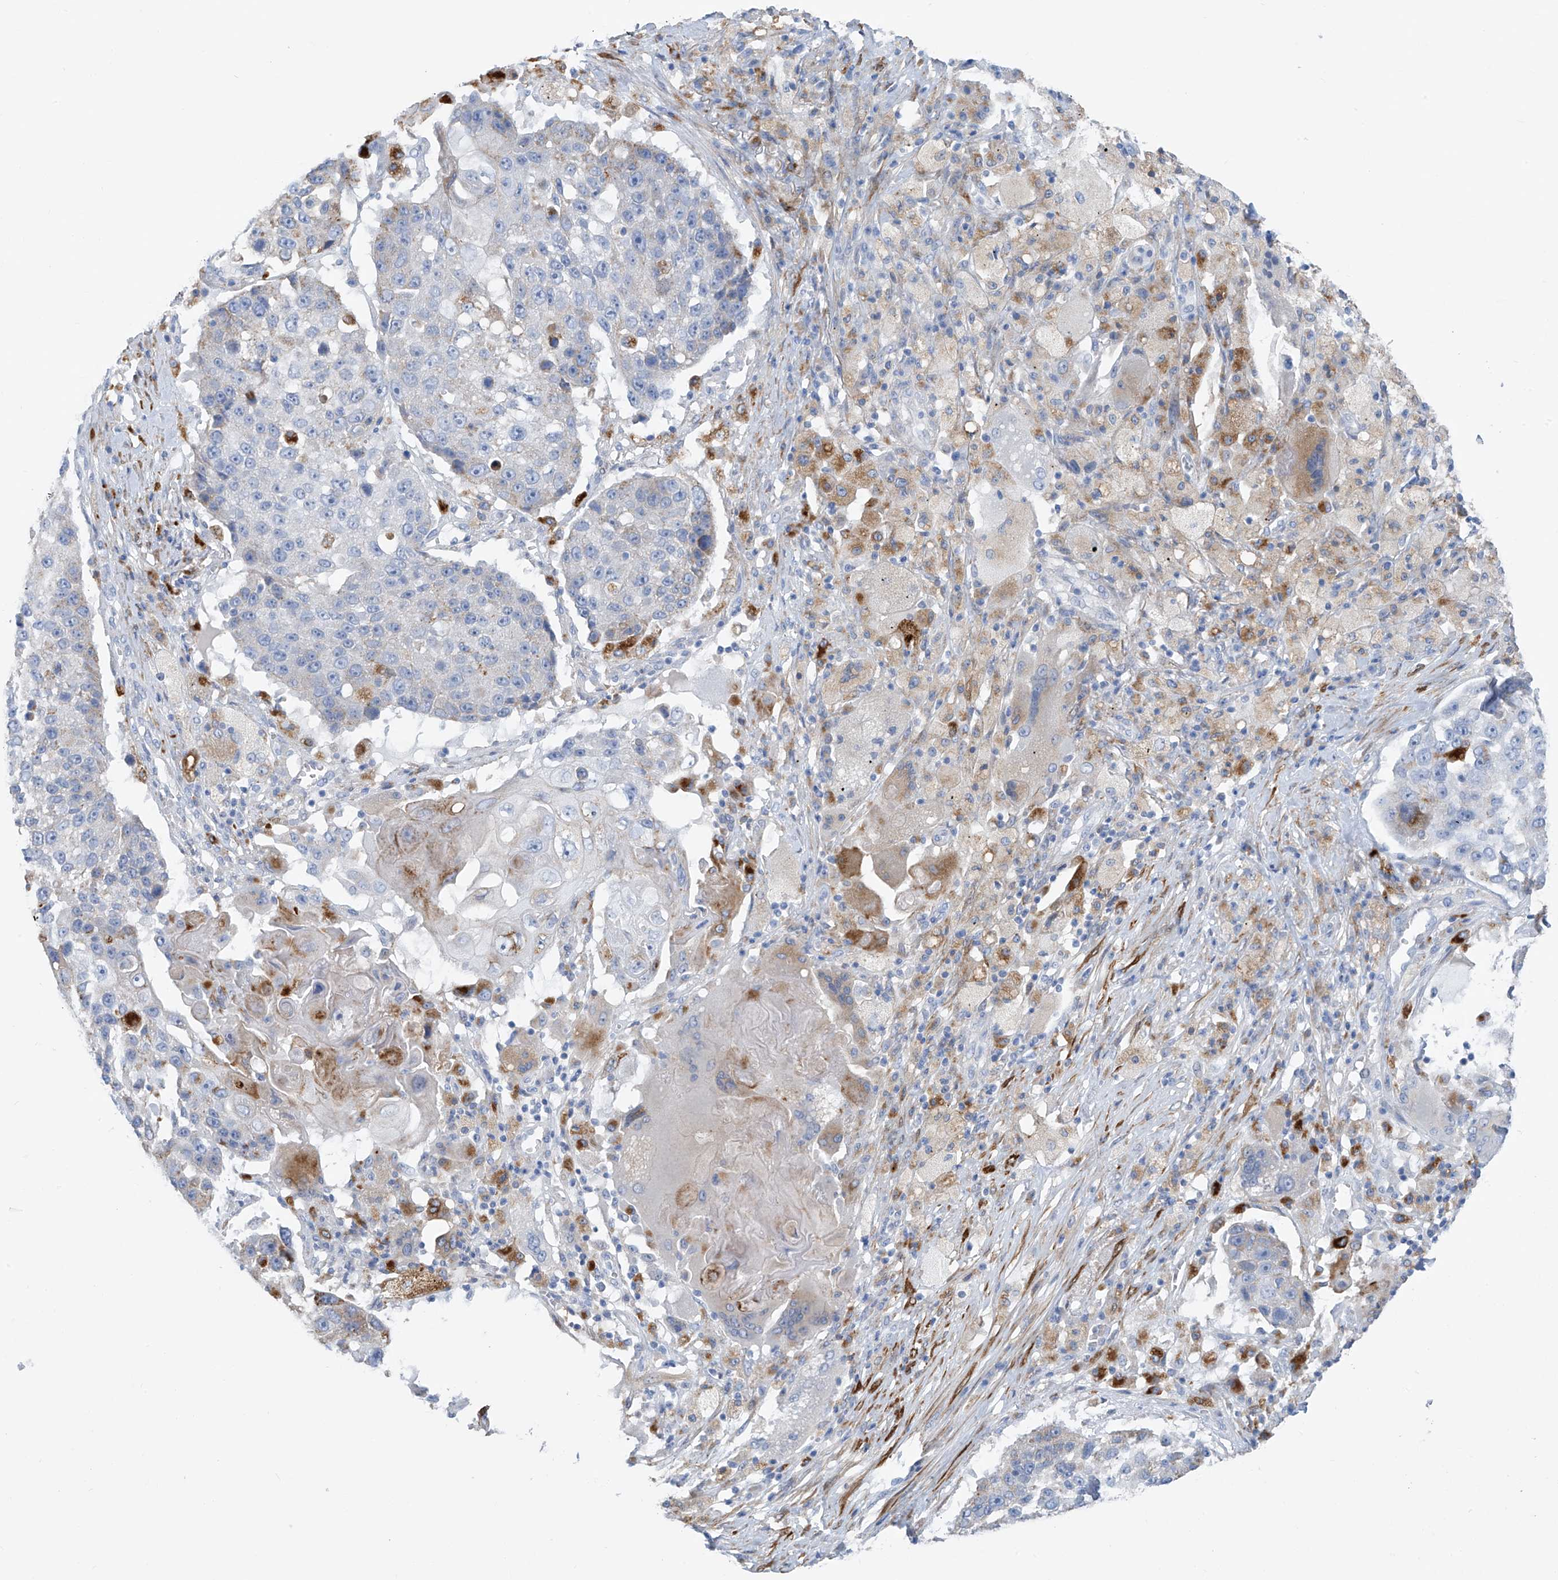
{"staining": {"intensity": "weak", "quantity": "<25%", "location": "cytoplasmic/membranous"}, "tissue": "lung cancer", "cell_type": "Tumor cells", "image_type": "cancer", "snomed": [{"axis": "morphology", "description": "Squamous cell carcinoma, NOS"}, {"axis": "topography", "description": "Lung"}], "caption": "Tumor cells show no significant staining in lung squamous cell carcinoma.", "gene": "GLMP", "patient": {"sex": "male", "age": 61}}